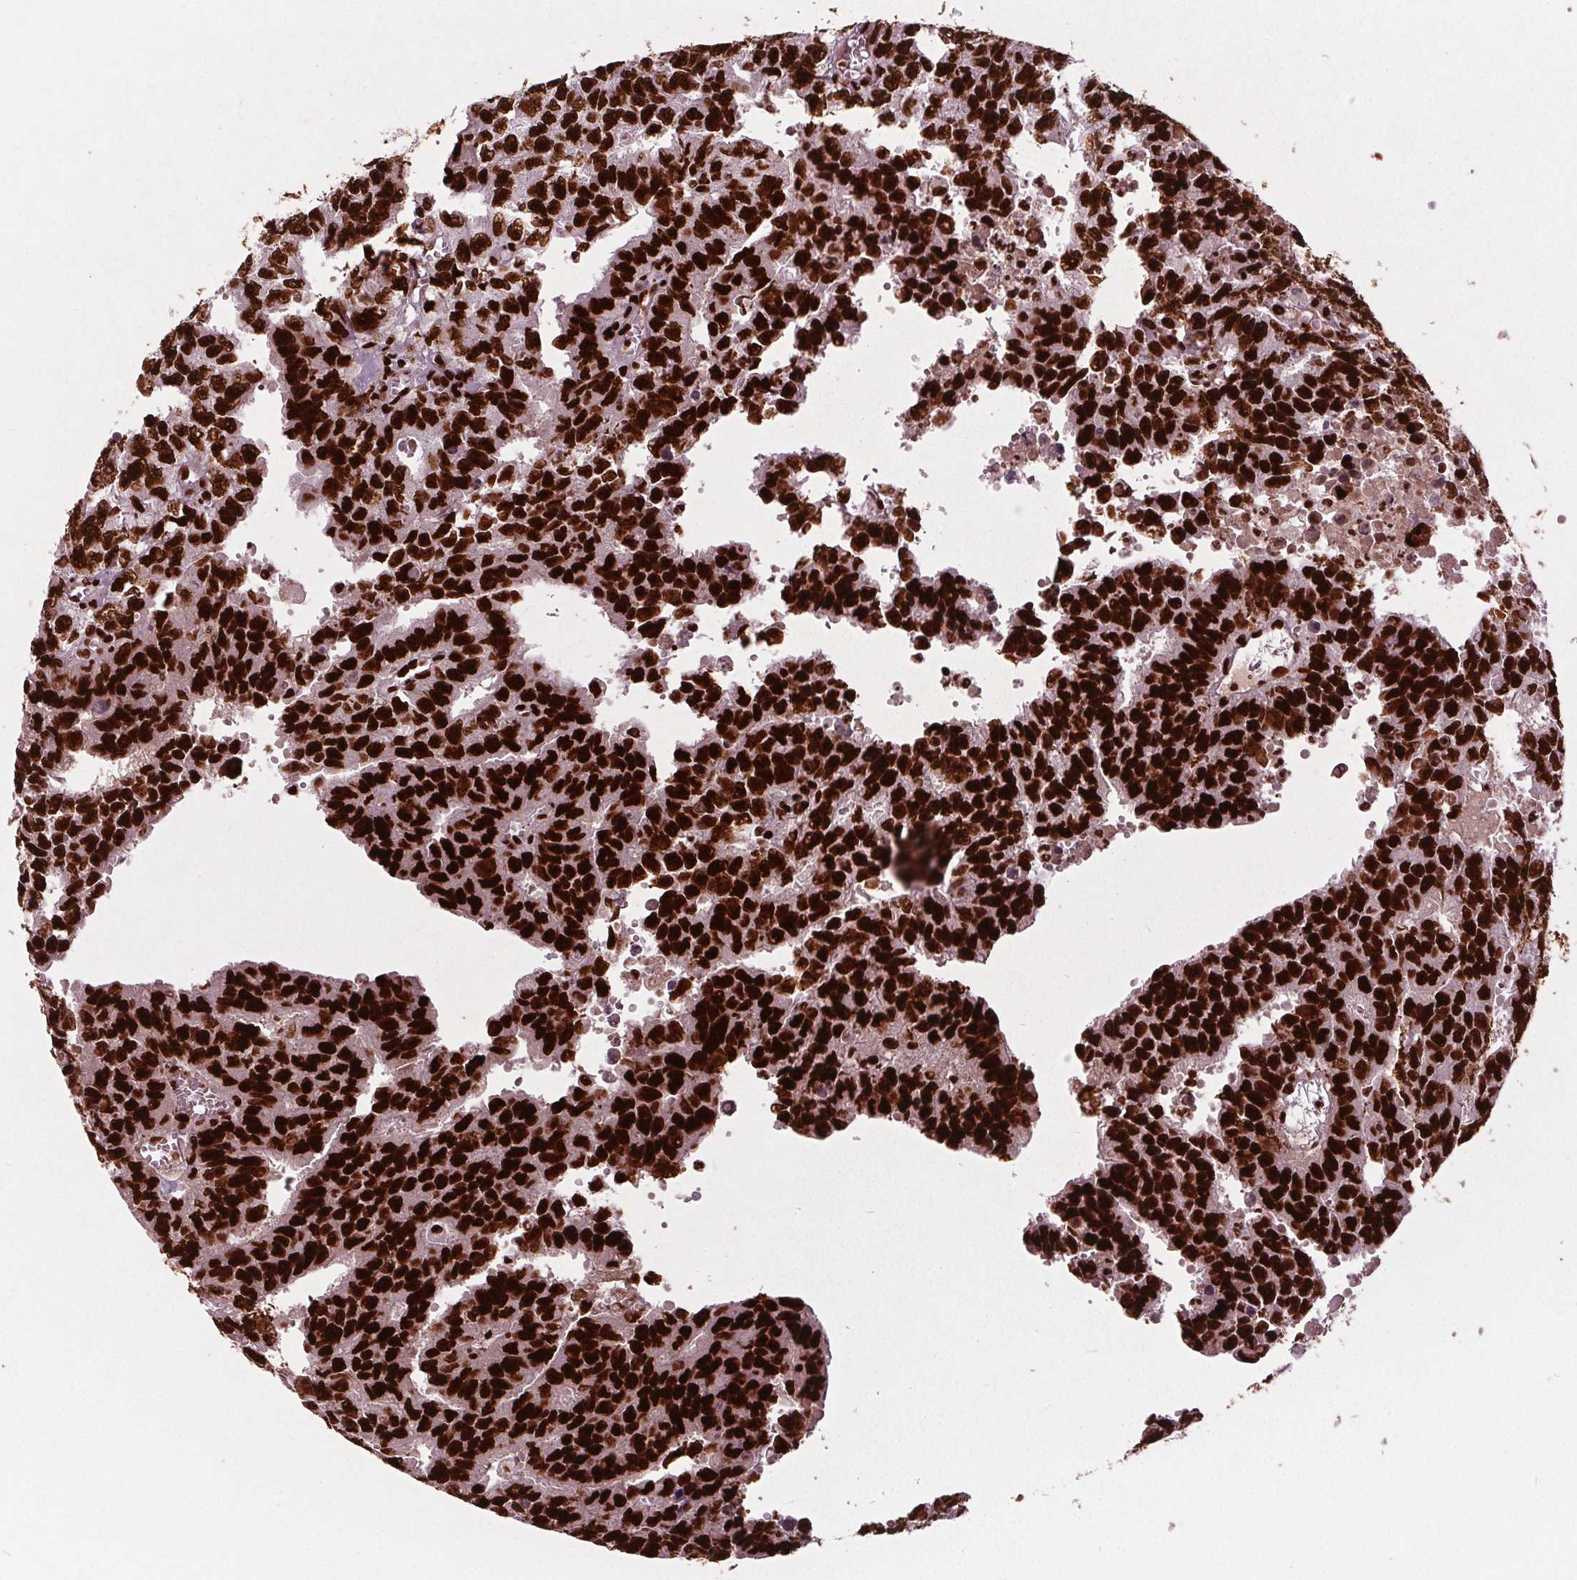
{"staining": {"intensity": "strong", "quantity": ">75%", "location": "nuclear"}, "tissue": "testis cancer", "cell_type": "Tumor cells", "image_type": "cancer", "snomed": [{"axis": "morphology", "description": "Carcinoma, Embryonal, NOS"}, {"axis": "morphology", "description": "Teratoma, malignant, NOS"}, {"axis": "topography", "description": "Testis"}], "caption": "IHC micrograph of testis cancer (teratoma (malignant)) stained for a protein (brown), which demonstrates high levels of strong nuclear expression in approximately >75% of tumor cells.", "gene": "BRD4", "patient": {"sex": "male", "age": 24}}